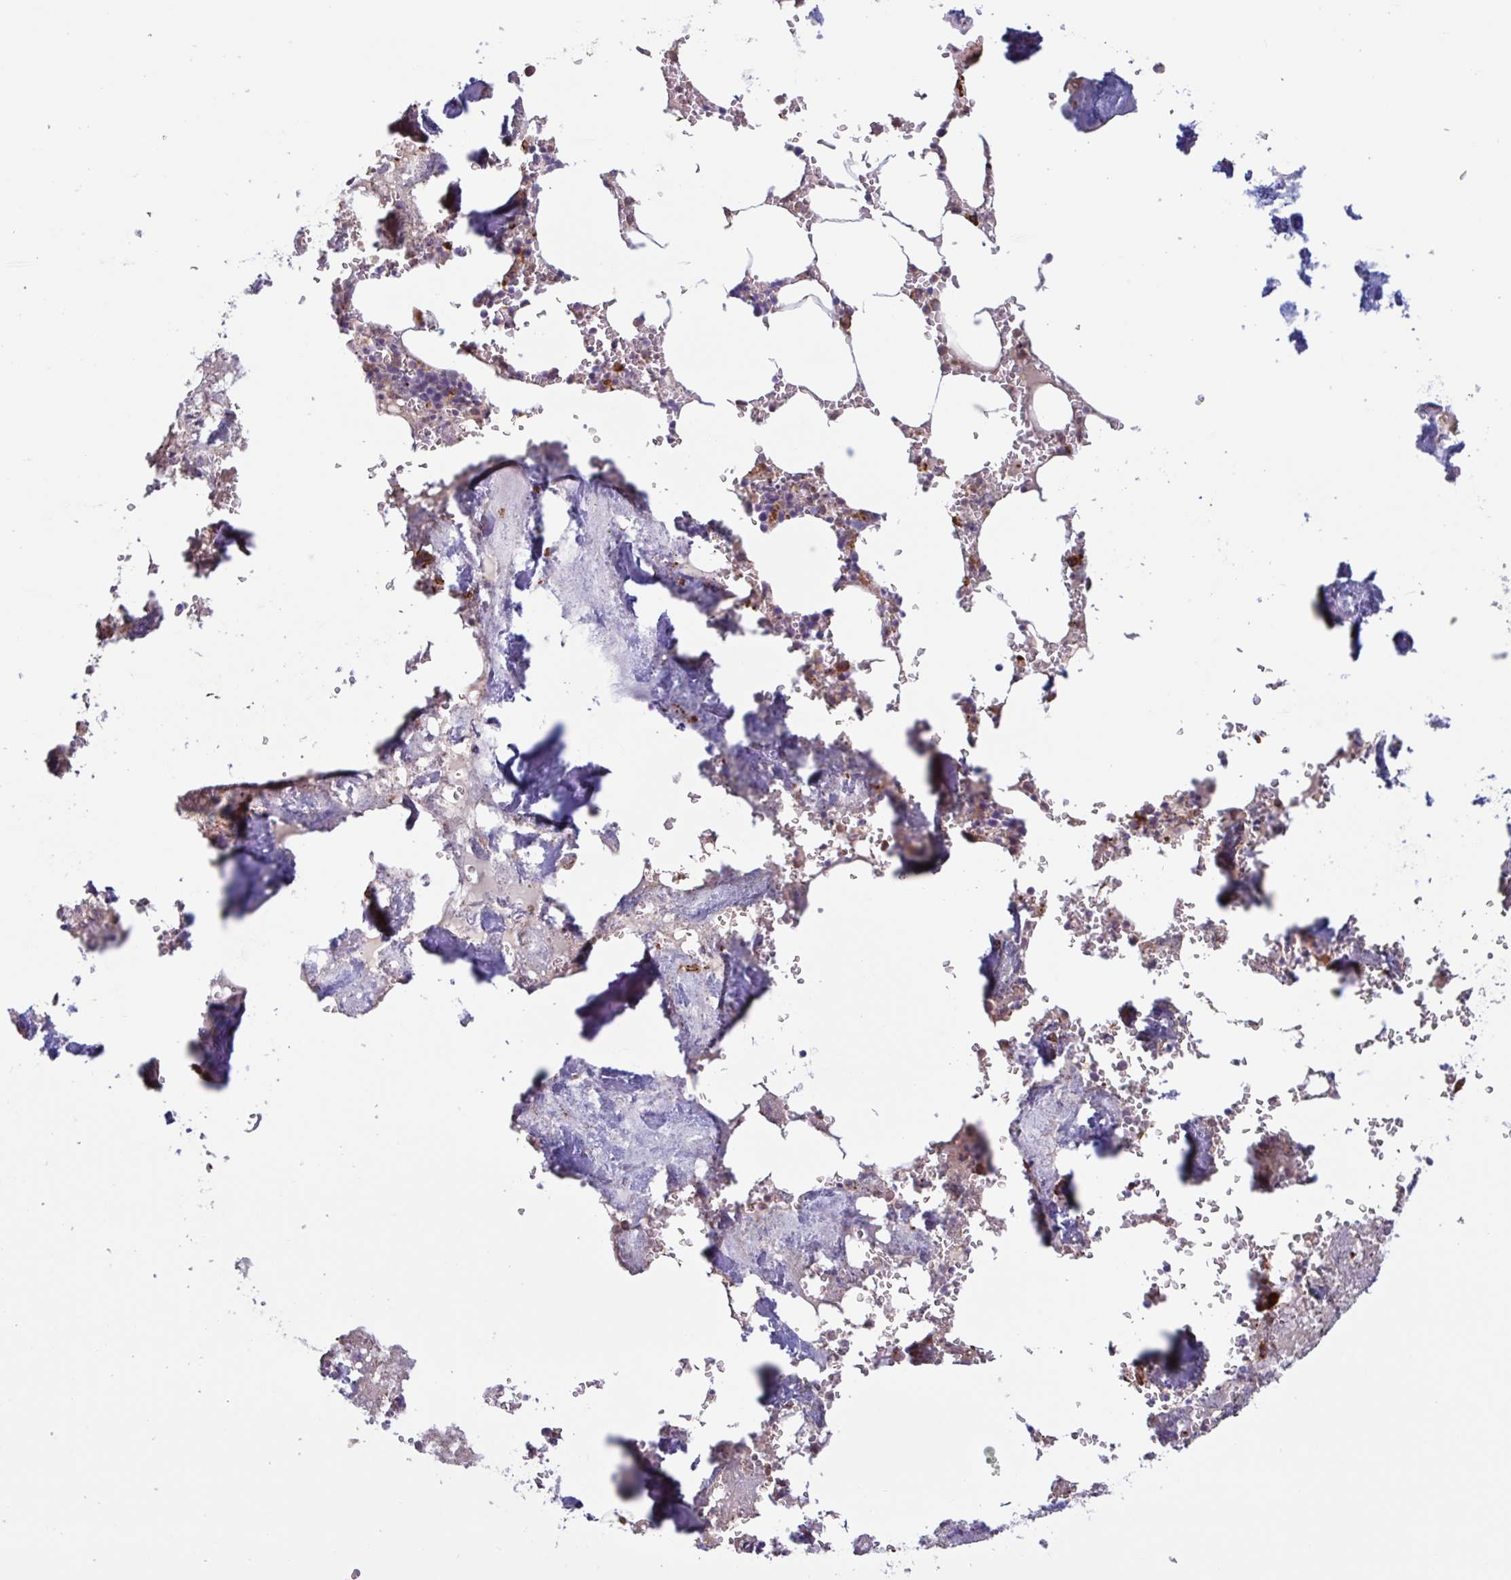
{"staining": {"intensity": "strong", "quantity": "<25%", "location": "cytoplasmic/membranous"}, "tissue": "bone marrow", "cell_type": "Hematopoietic cells", "image_type": "normal", "snomed": [{"axis": "morphology", "description": "Normal tissue, NOS"}, {"axis": "topography", "description": "Bone marrow"}], "caption": "Hematopoietic cells demonstrate strong cytoplasmic/membranous positivity in about <25% of cells in benign bone marrow. Using DAB (3,3'-diaminobenzidine) (brown) and hematoxylin (blue) stains, captured at high magnification using brightfield microscopy.", "gene": "TAF1D", "patient": {"sex": "male", "age": 54}}